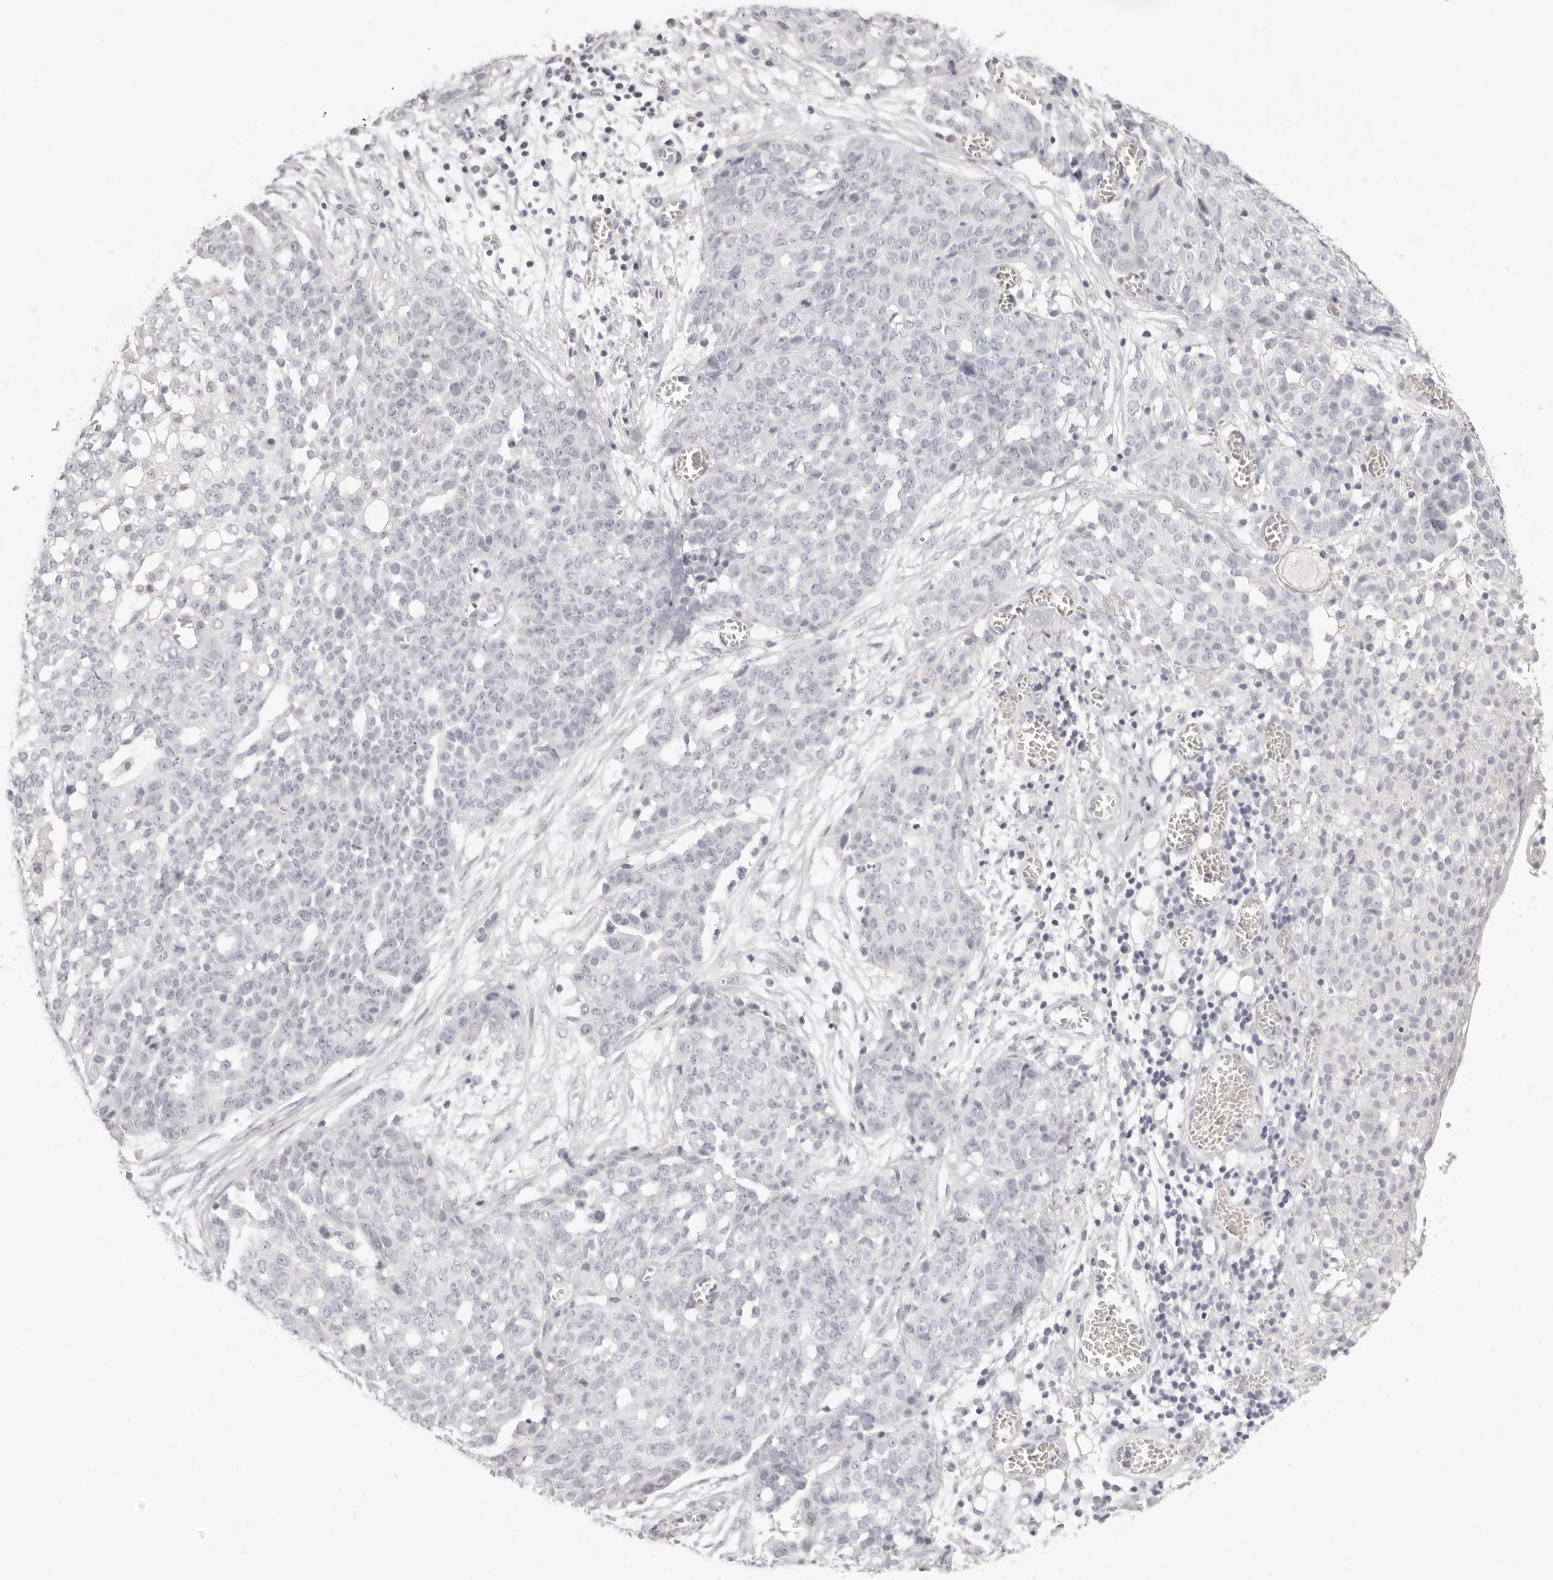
{"staining": {"intensity": "negative", "quantity": "none", "location": "none"}, "tissue": "ovarian cancer", "cell_type": "Tumor cells", "image_type": "cancer", "snomed": [{"axis": "morphology", "description": "Cystadenocarcinoma, serous, NOS"}, {"axis": "topography", "description": "Soft tissue"}, {"axis": "topography", "description": "Ovary"}], "caption": "Immunohistochemical staining of ovarian serous cystadenocarcinoma exhibits no significant expression in tumor cells.", "gene": "FABP1", "patient": {"sex": "female", "age": 57}}